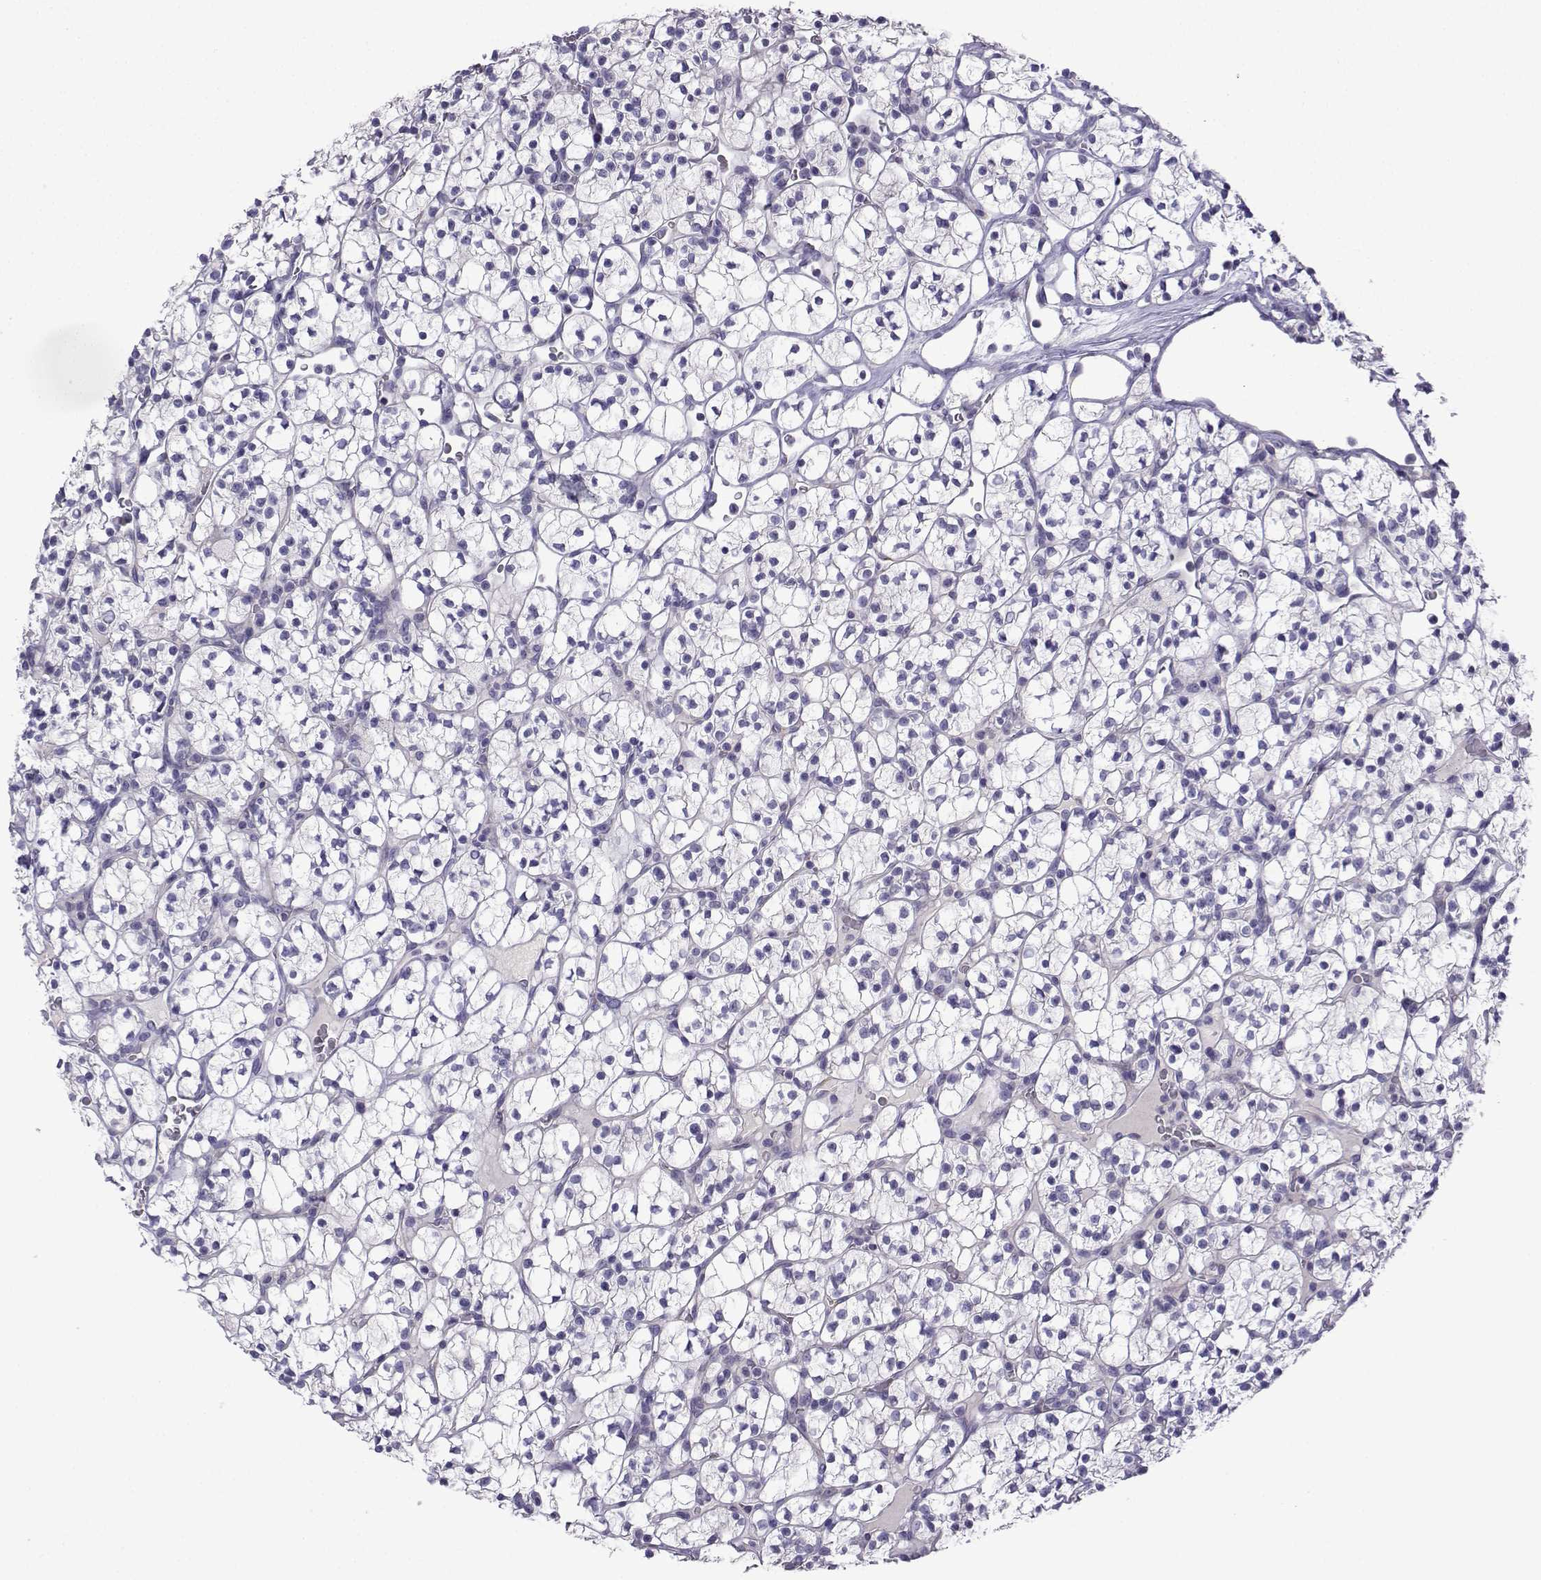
{"staining": {"intensity": "negative", "quantity": "none", "location": "none"}, "tissue": "renal cancer", "cell_type": "Tumor cells", "image_type": "cancer", "snomed": [{"axis": "morphology", "description": "Adenocarcinoma, NOS"}, {"axis": "topography", "description": "Kidney"}], "caption": "IHC of human renal cancer (adenocarcinoma) reveals no positivity in tumor cells.", "gene": "SPACA7", "patient": {"sex": "female", "age": 89}}